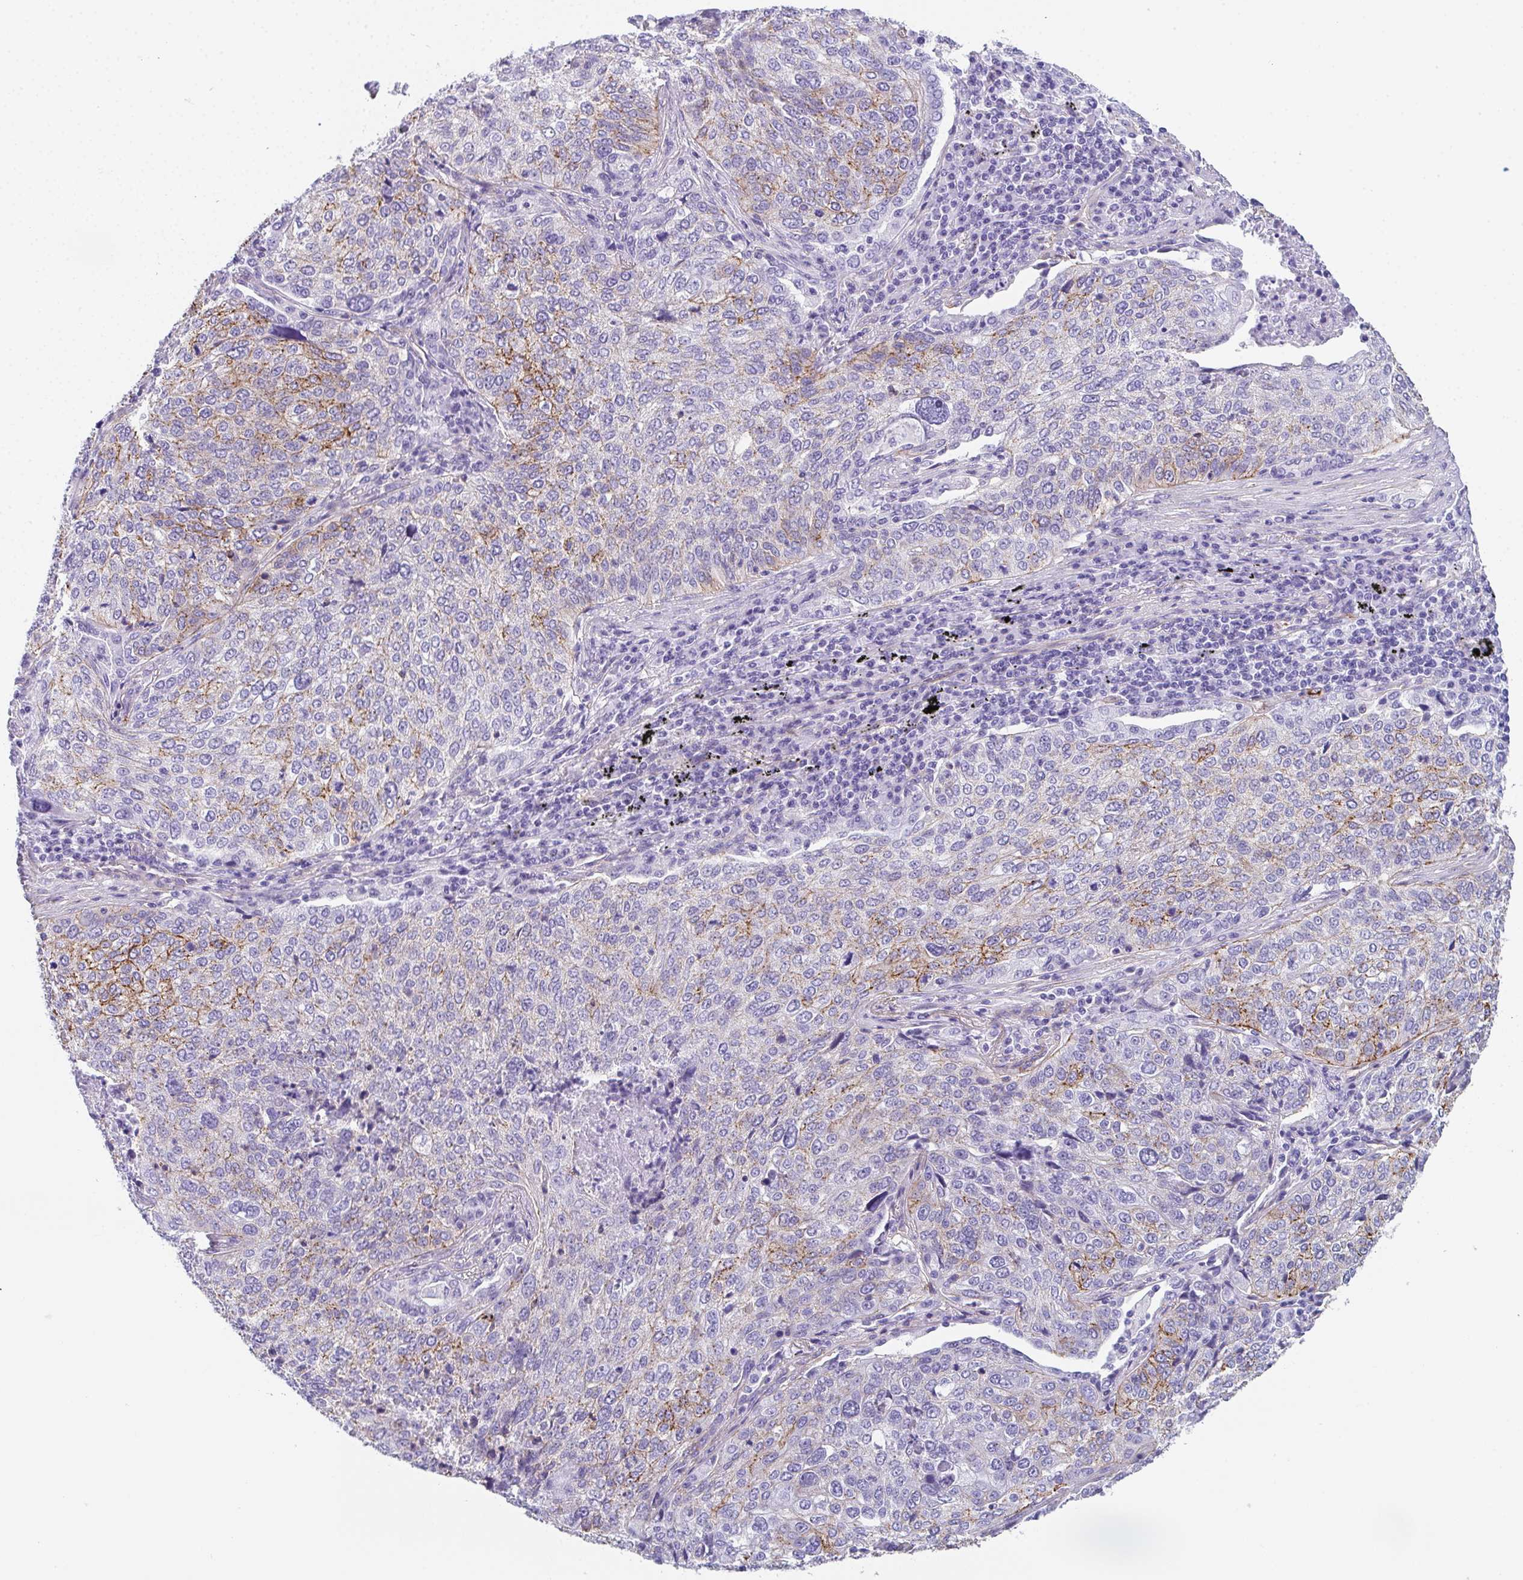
{"staining": {"intensity": "moderate", "quantity": "25%-75%", "location": "cytoplasmic/membranous"}, "tissue": "lung cancer", "cell_type": "Tumor cells", "image_type": "cancer", "snomed": [{"axis": "morphology", "description": "Squamous cell carcinoma, NOS"}, {"axis": "topography", "description": "Lung"}], "caption": "Lung cancer stained with a brown dye reveals moderate cytoplasmic/membranous positive staining in approximately 25%-75% of tumor cells.", "gene": "DBN1", "patient": {"sex": "male", "age": 63}}